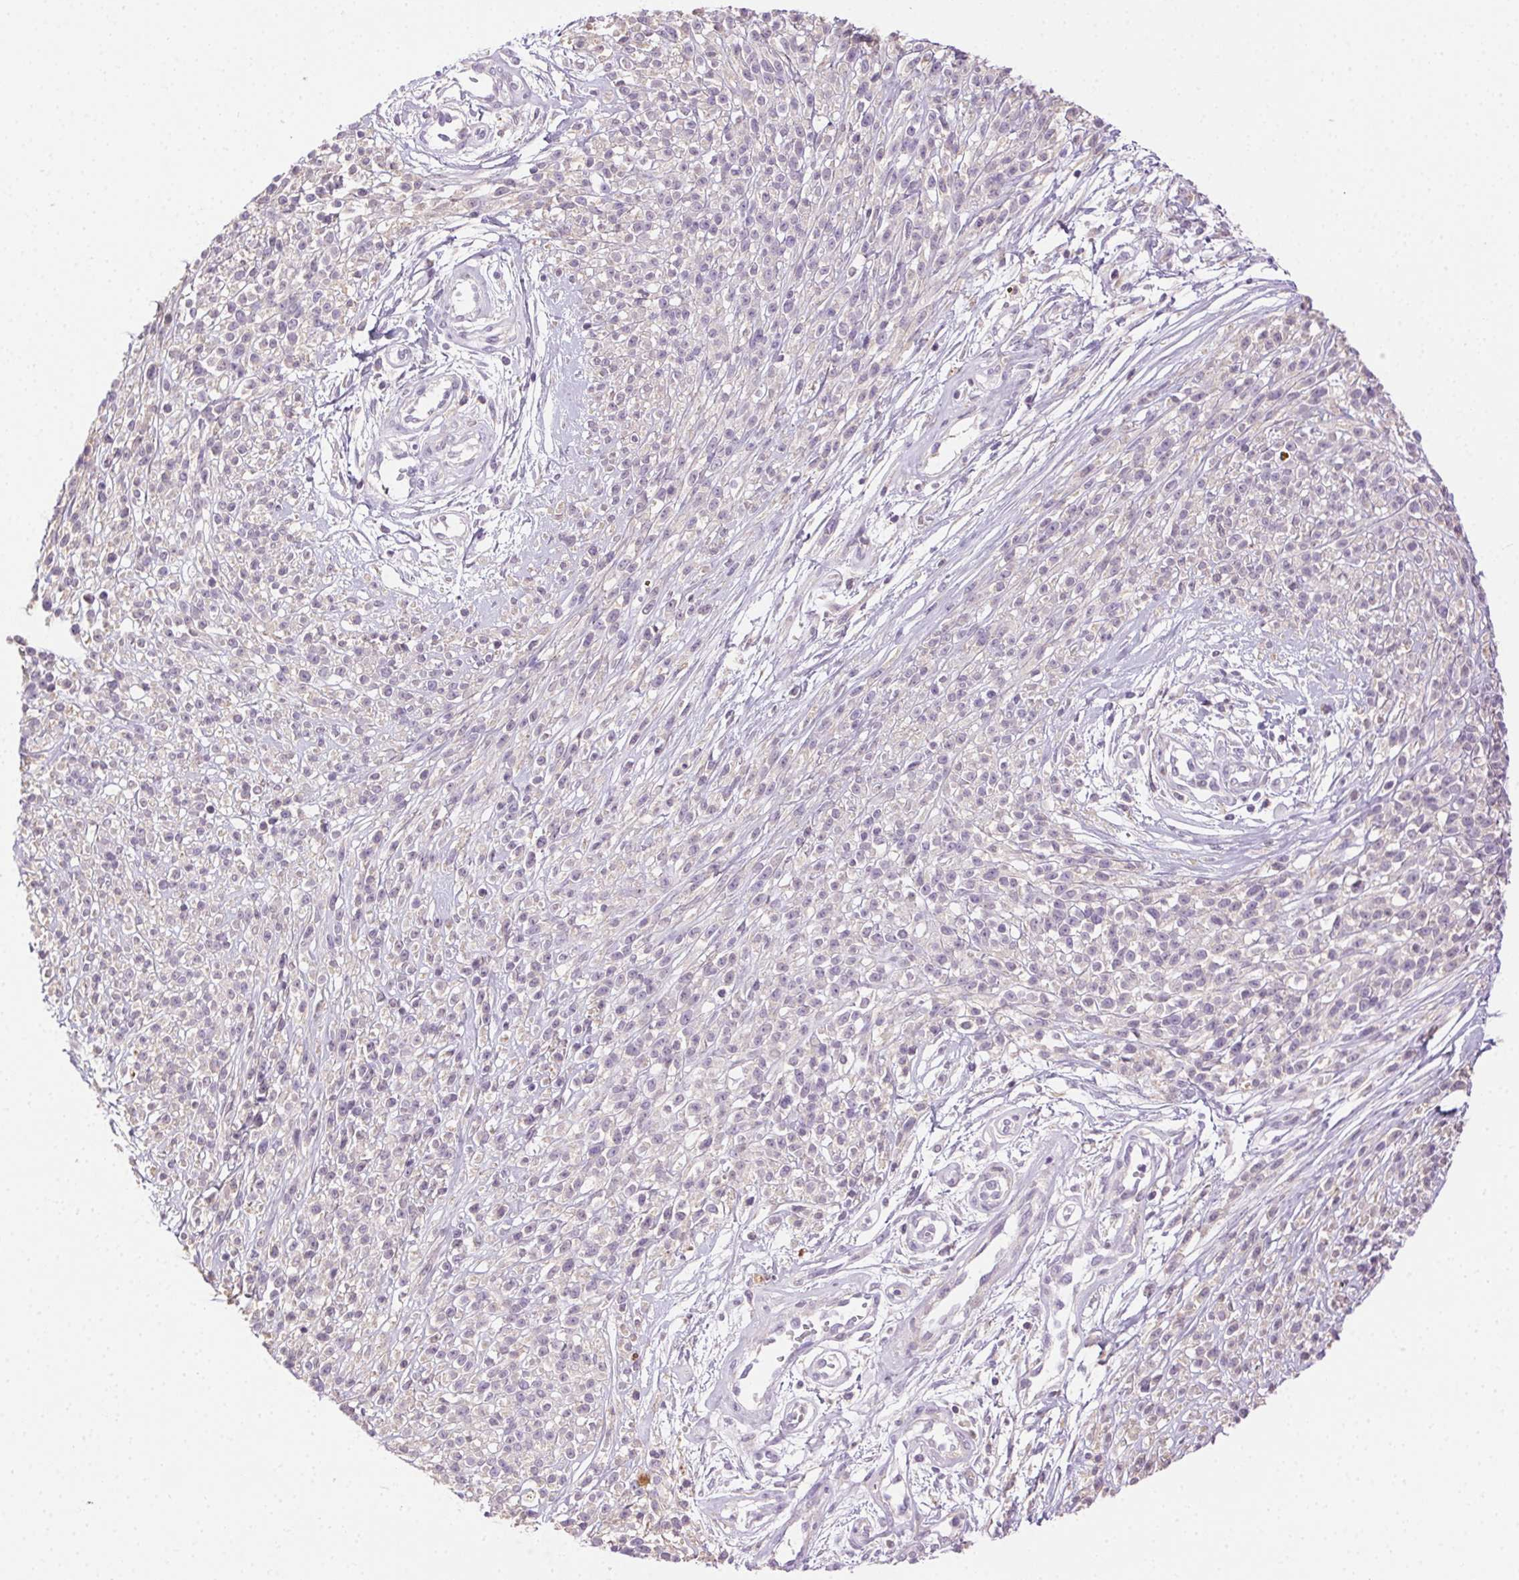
{"staining": {"intensity": "negative", "quantity": "none", "location": "none"}, "tissue": "melanoma", "cell_type": "Tumor cells", "image_type": "cancer", "snomed": [{"axis": "morphology", "description": "Malignant melanoma, NOS"}, {"axis": "topography", "description": "Skin"}, {"axis": "topography", "description": "Skin of trunk"}], "caption": "Tumor cells show no significant protein staining in melanoma. (DAB (3,3'-diaminobenzidine) IHC with hematoxylin counter stain).", "gene": "BPIFB2", "patient": {"sex": "male", "age": 74}}